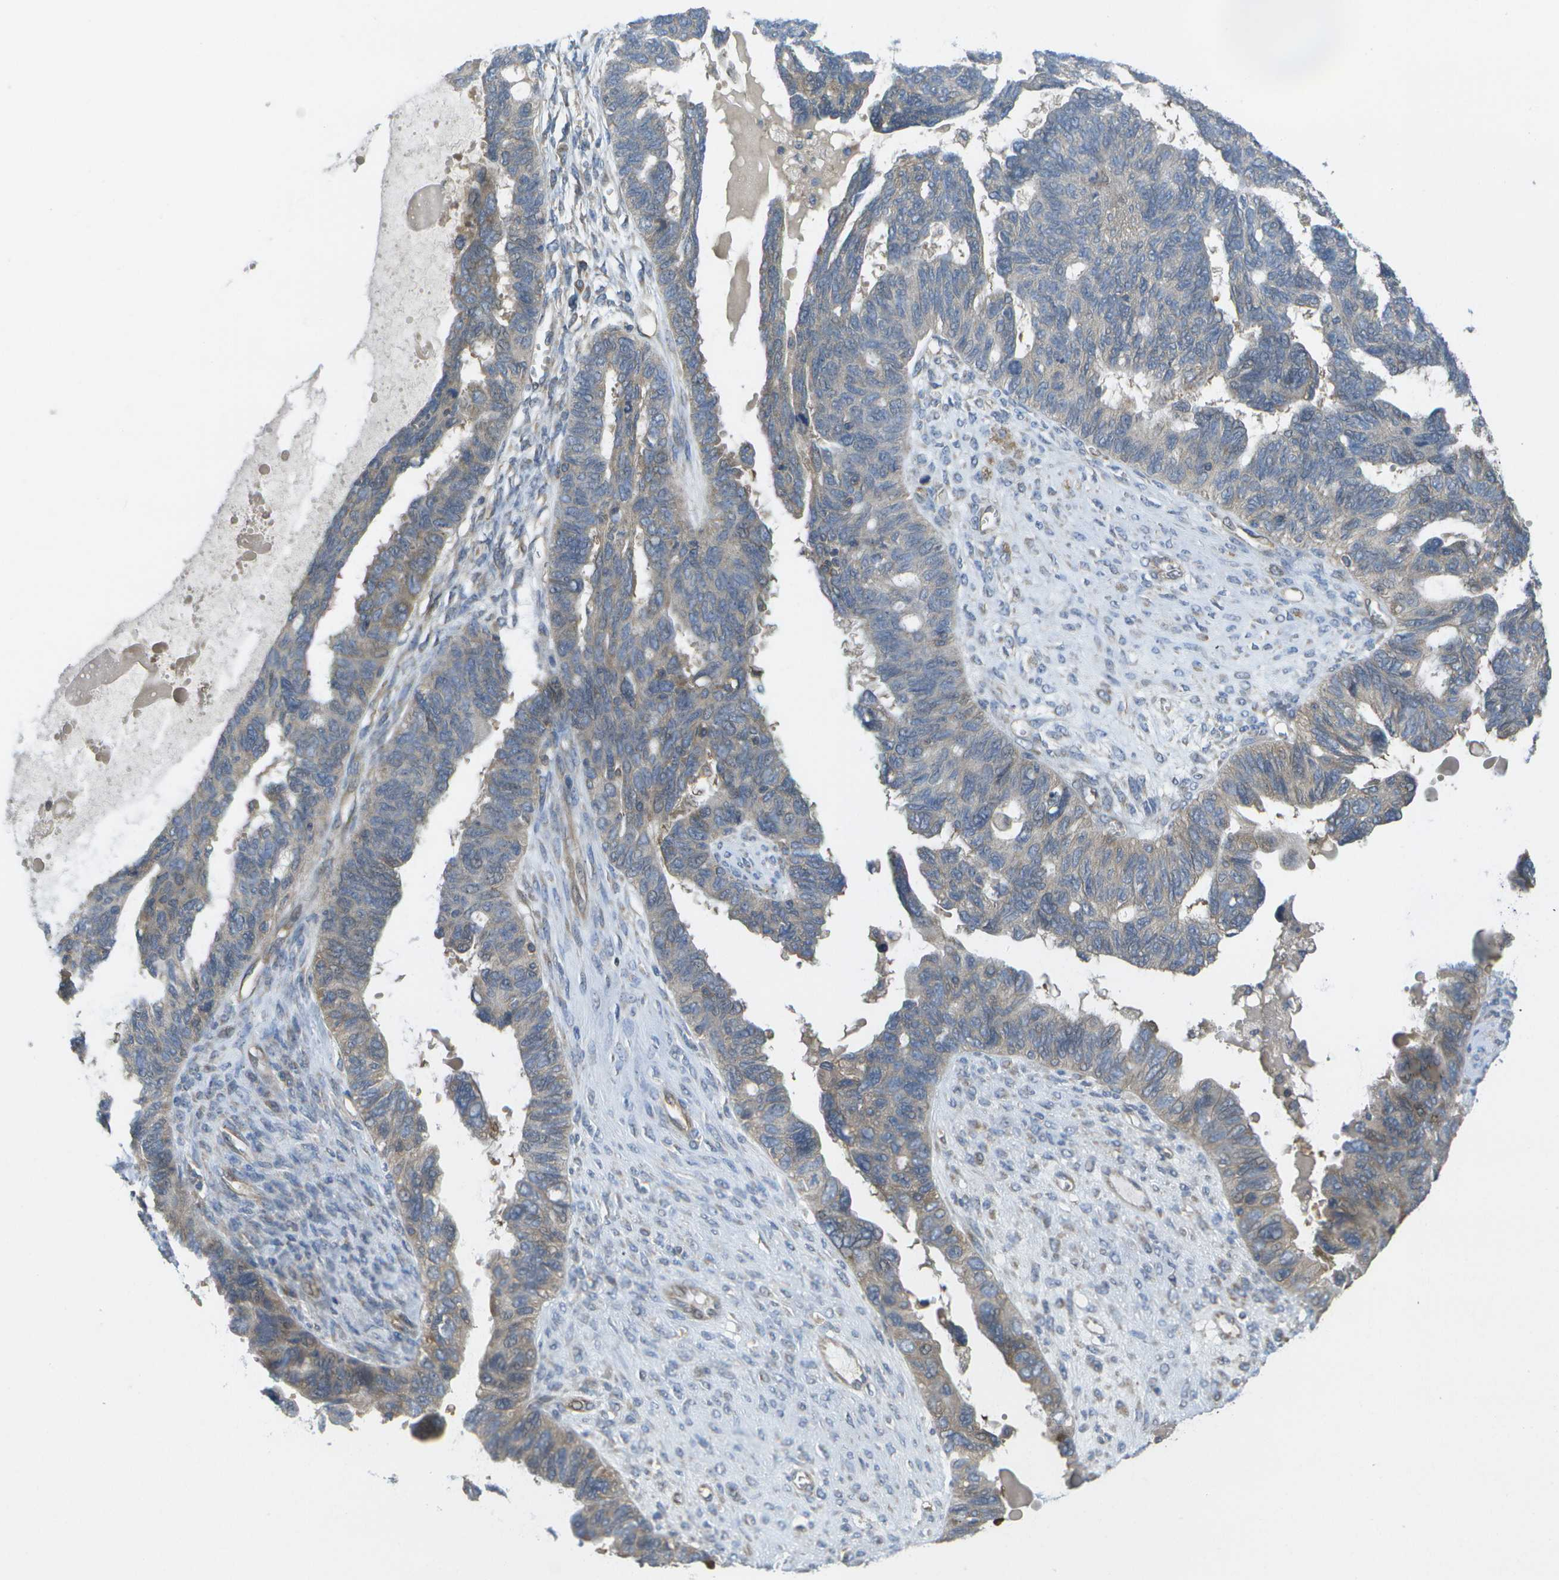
{"staining": {"intensity": "moderate", "quantity": "25%-75%", "location": "cytoplasmic/membranous"}, "tissue": "ovarian cancer", "cell_type": "Tumor cells", "image_type": "cancer", "snomed": [{"axis": "morphology", "description": "Cystadenocarcinoma, serous, NOS"}, {"axis": "topography", "description": "Ovary"}], "caption": "Immunohistochemical staining of human ovarian cancer shows moderate cytoplasmic/membranous protein staining in approximately 25%-75% of tumor cells.", "gene": "DPM3", "patient": {"sex": "female", "age": 79}}